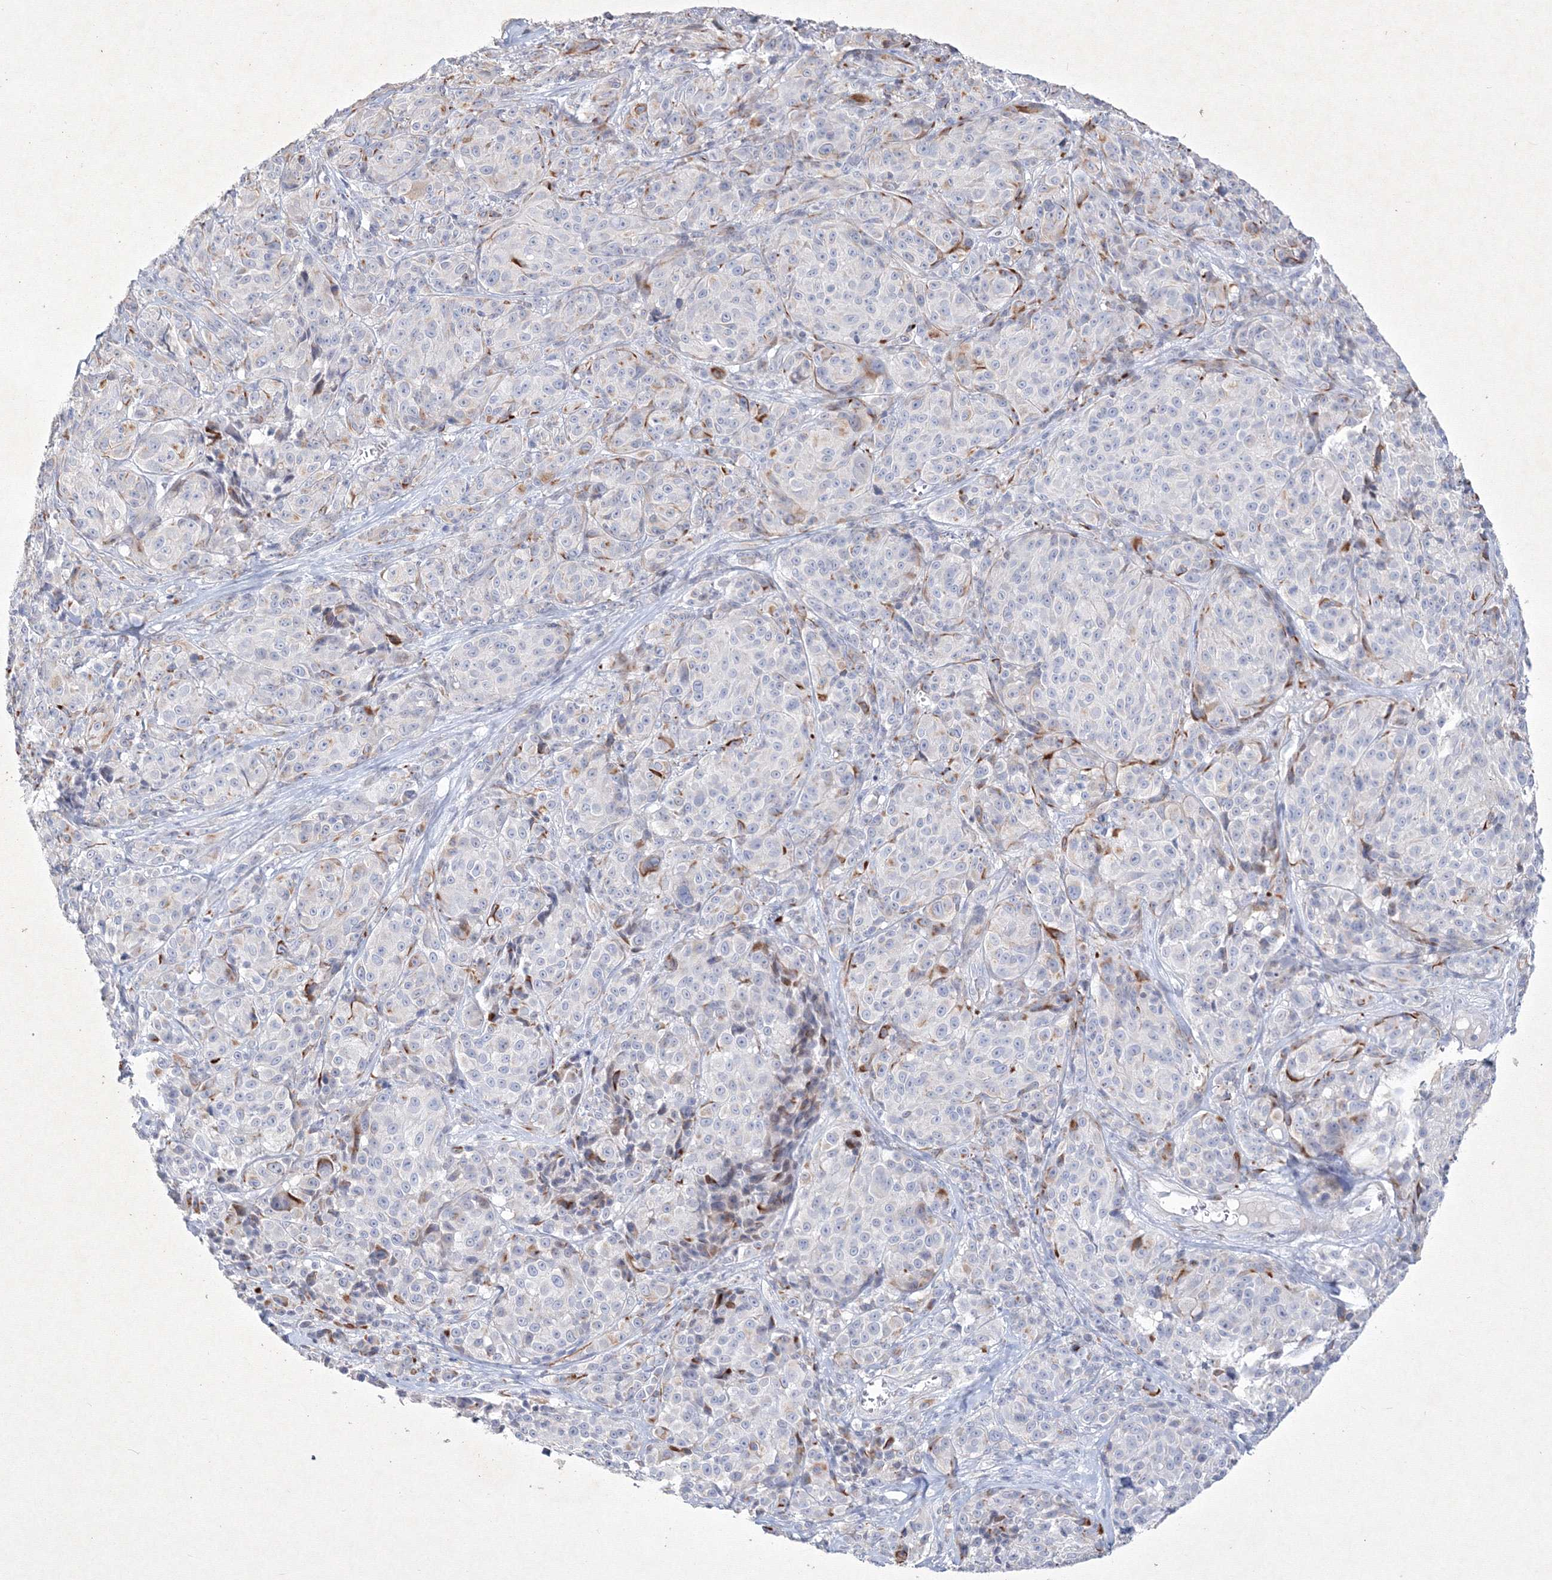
{"staining": {"intensity": "negative", "quantity": "none", "location": "none"}, "tissue": "melanoma", "cell_type": "Tumor cells", "image_type": "cancer", "snomed": [{"axis": "morphology", "description": "Malignant melanoma, NOS"}, {"axis": "topography", "description": "Skin"}], "caption": "Immunohistochemistry of malignant melanoma displays no positivity in tumor cells. Nuclei are stained in blue.", "gene": "CXXC4", "patient": {"sex": "male", "age": 73}}